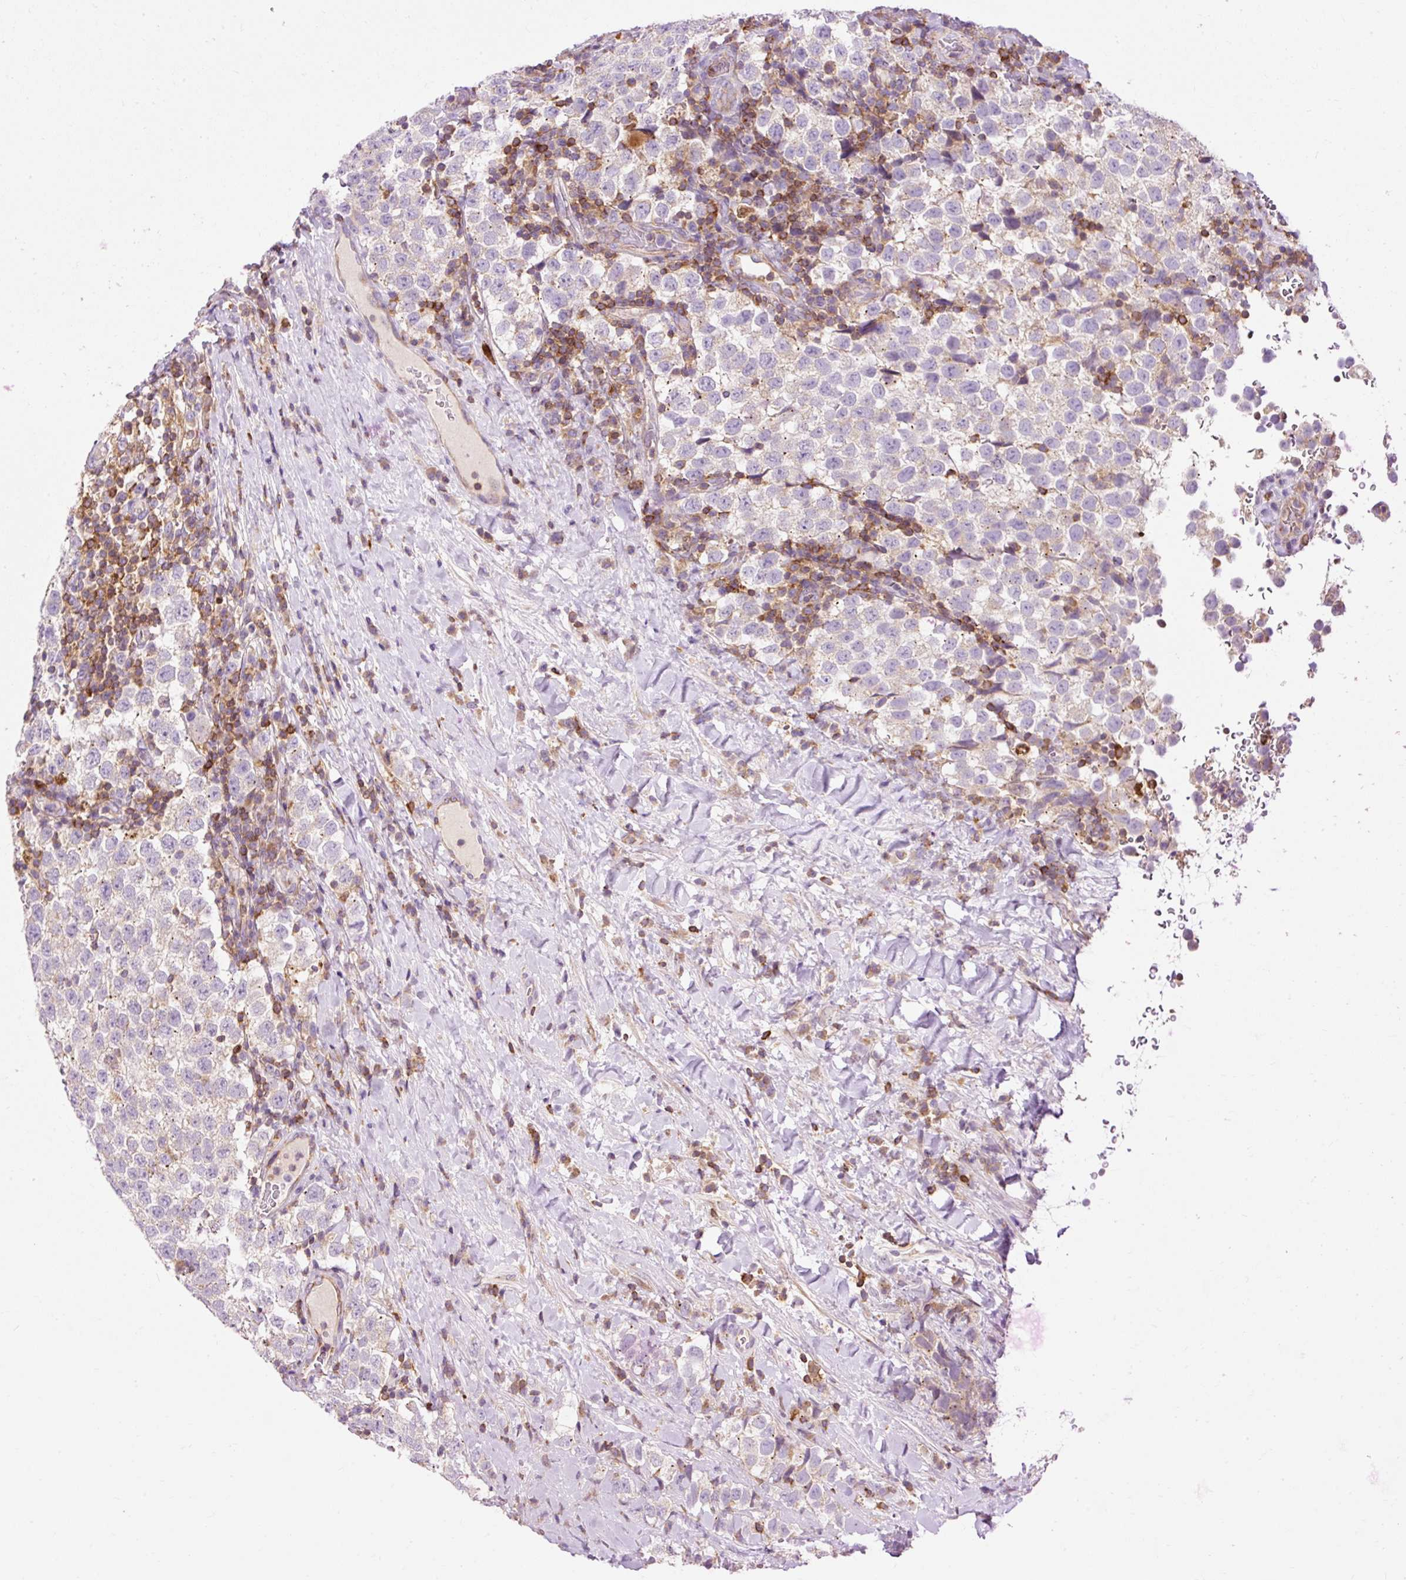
{"staining": {"intensity": "negative", "quantity": "none", "location": "none"}, "tissue": "testis cancer", "cell_type": "Tumor cells", "image_type": "cancer", "snomed": [{"axis": "morphology", "description": "Seminoma, NOS"}, {"axis": "topography", "description": "Testis"}], "caption": "The immunohistochemistry image has no significant positivity in tumor cells of seminoma (testis) tissue. (DAB immunohistochemistry (IHC) visualized using brightfield microscopy, high magnification).", "gene": "CD83", "patient": {"sex": "male", "age": 34}}